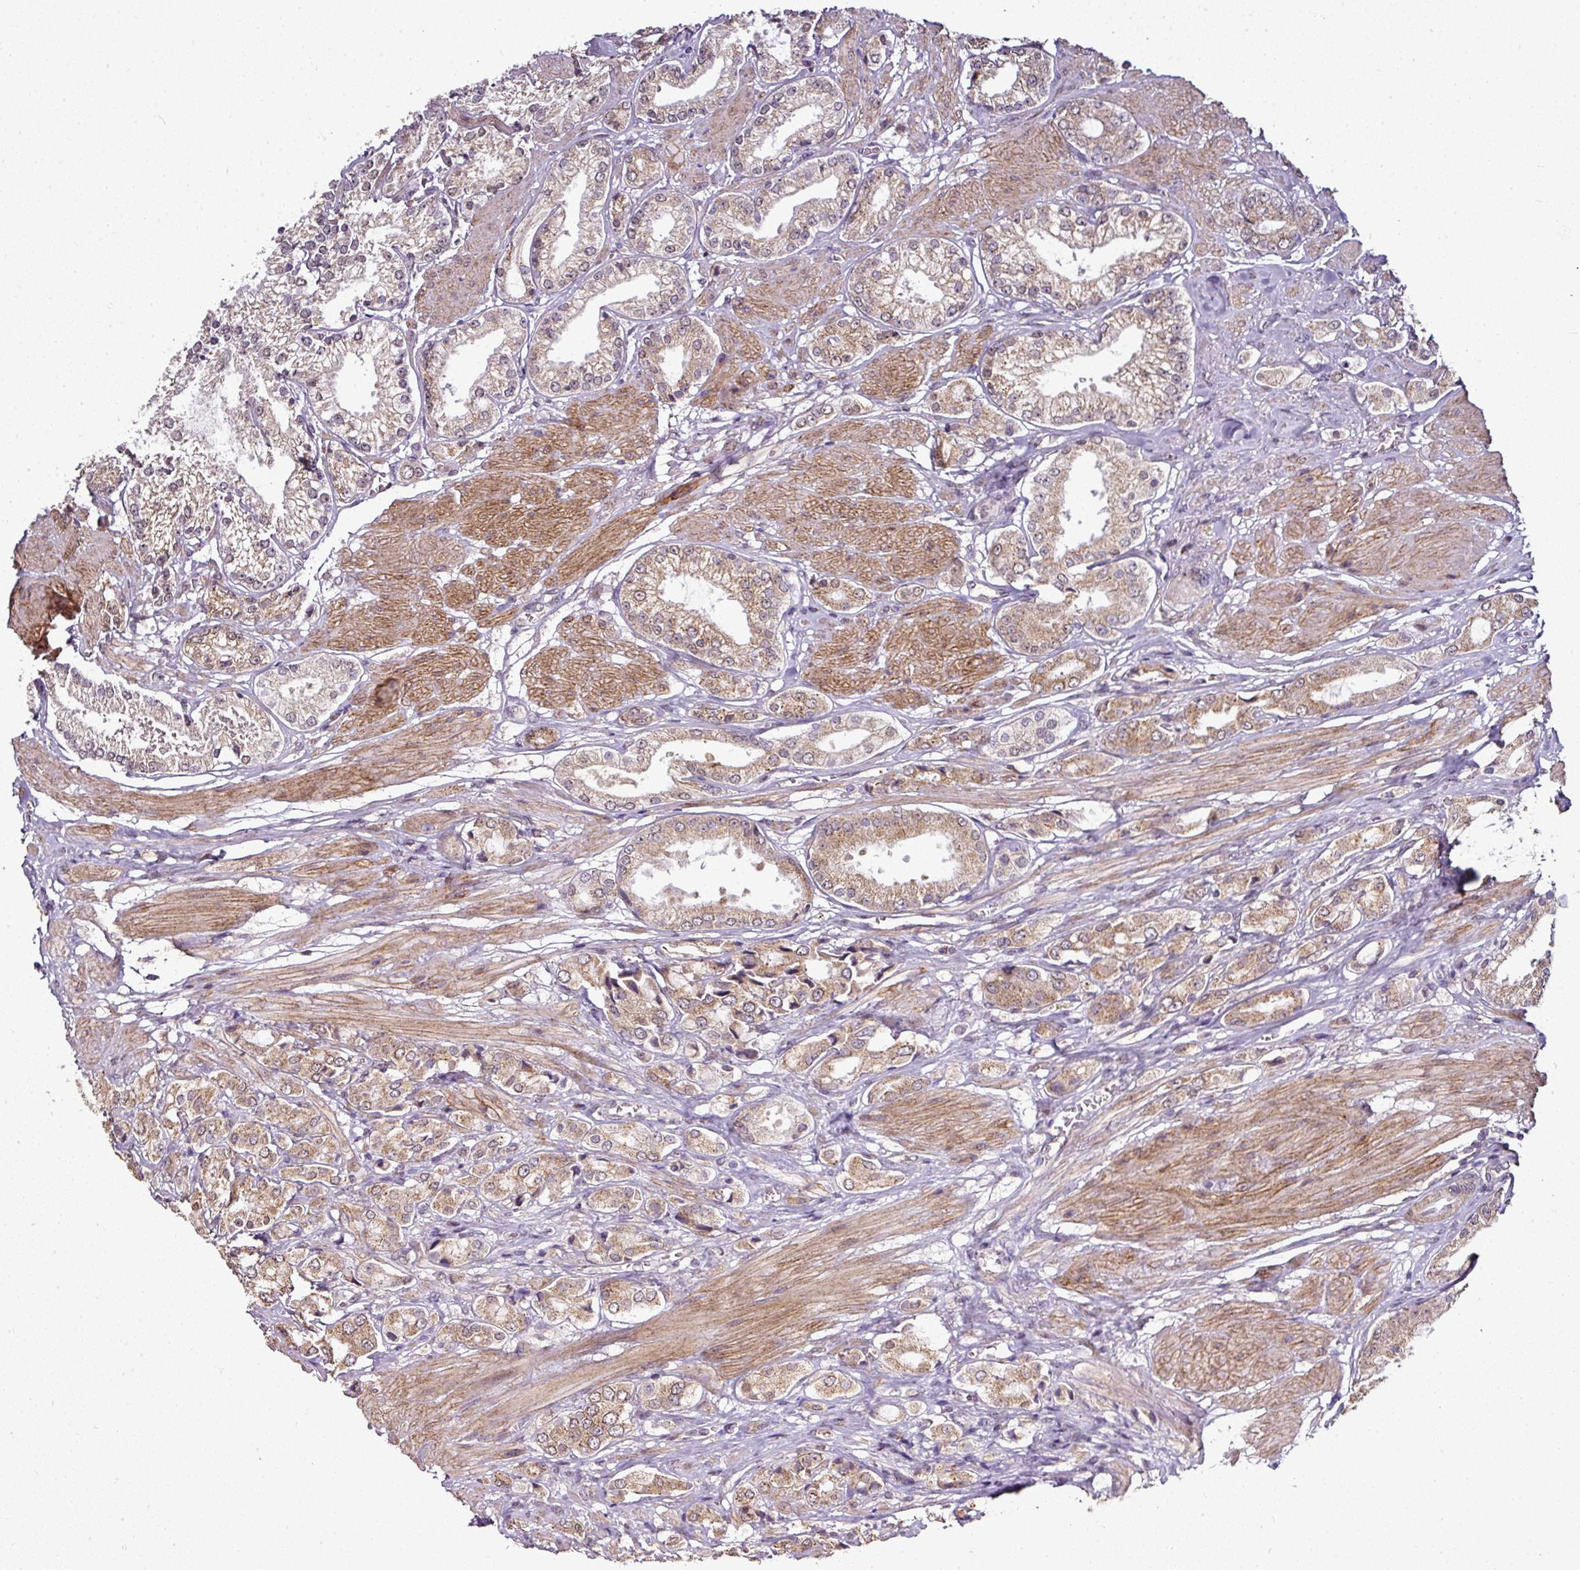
{"staining": {"intensity": "moderate", "quantity": ">75%", "location": "cytoplasmic/membranous,nuclear"}, "tissue": "prostate cancer", "cell_type": "Tumor cells", "image_type": "cancer", "snomed": [{"axis": "morphology", "description": "Adenocarcinoma, High grade"}, {"axis": "topography", "description": "Prostate and seminal vesicle, NOS"}], "caption": "This is a photomicrograph of immunohistochemistry (IHC) staining of prostate cancer, which shows moderate staining in the cytoplasmic/membranous and nuclear of tumor cells.", "gene": "JPH2", "patient": {"sex": "male", "age": 64}}